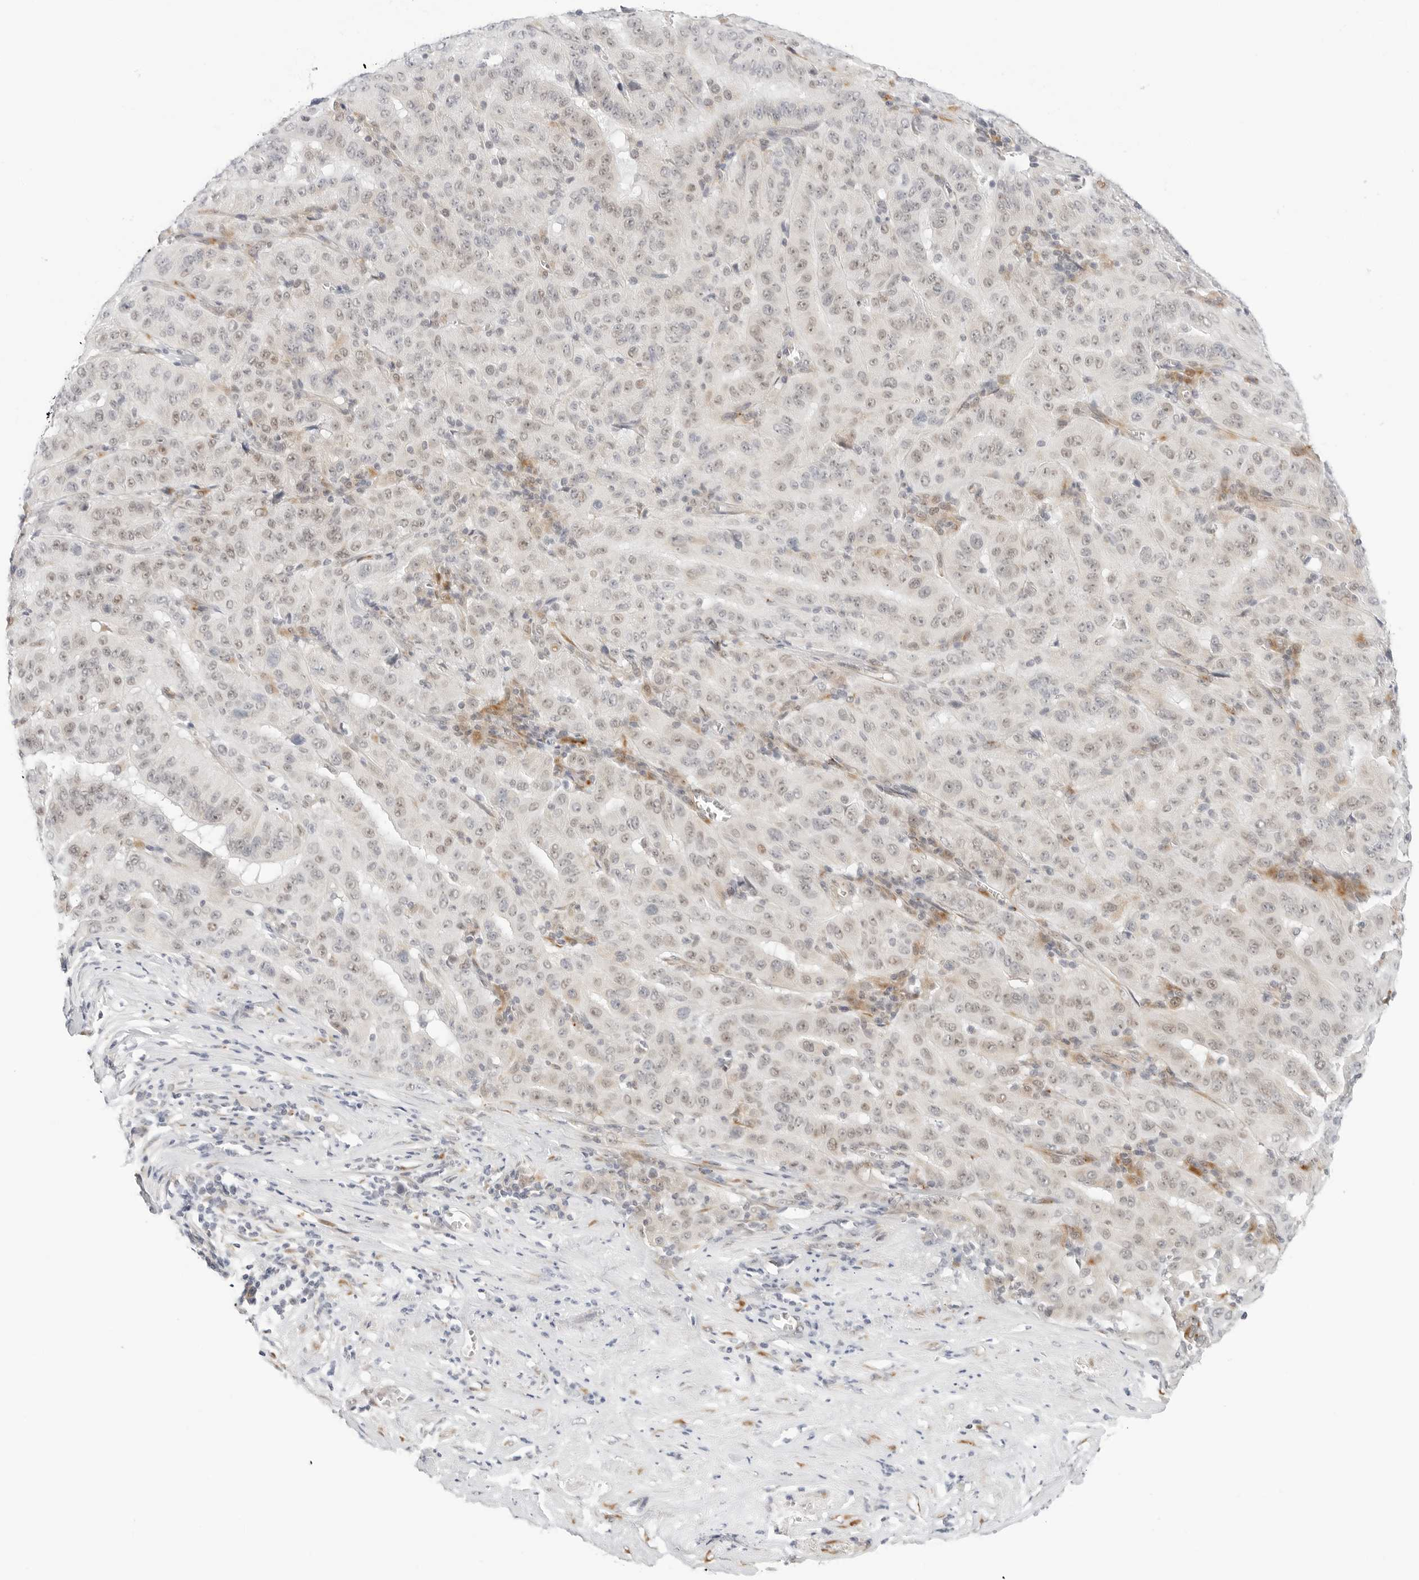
{"staining": {"intensity": "weak", "quantity": "<25%", "location": "nuclear"}, "tissue": "pancreatic cancer", "cell_type": "Tumor cells", "image_type": "cancer", "snomed": [{"axis": "morphology", "description": "Adenocarcinoma, NOS"}, {"axis": "topography", "description": "Pancreas"}], "caption": "DAB immunohistochemical staining of adenocarcinoma (pancreatic) shows no significant positivity in tumor cells.", "gene": "TSEN2", "patient": {"sex": "male", "age": 63}}